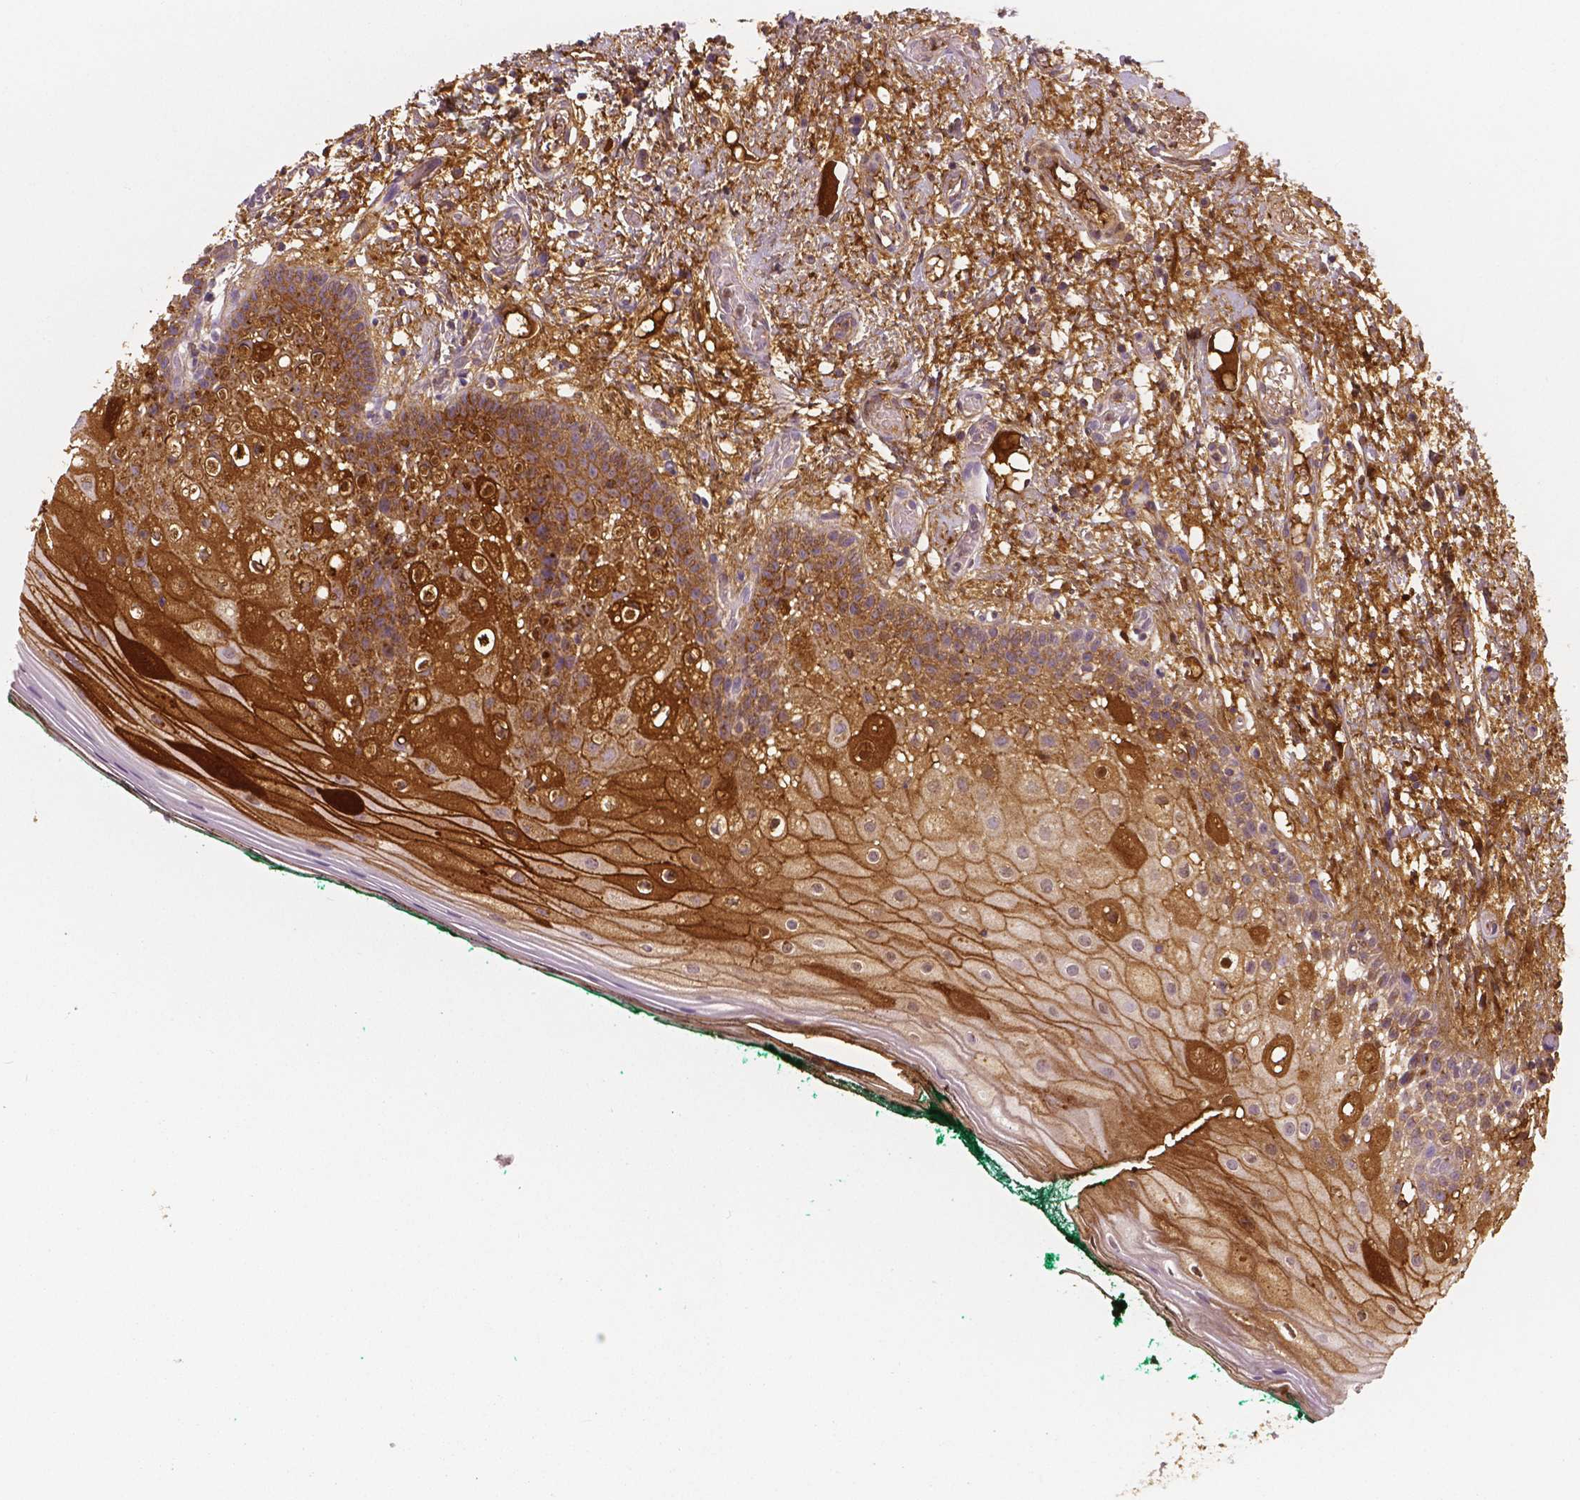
{"staining": {"intensity": "strong", "quantity": "25%-75%", "location": "cytoplasmic/membranous"}, "tissue": "oral mucosa", "cell_type": "Squamous epithelial cells", "image_type": "normal", "snomed": [{"axis": "morphology", "description": "Normal tissue, NOS"}, {"axis": "topography", "description": "Oral tissue"}], "caption": "This histopathology image displays immunohistochemistry (IHC) staining of benign oral mucosa, with high strong cytoplasmic/membranous staining in approximately 25%-75% of squamous epithelial cells.", "gene": "APOA4", "patient": {"sex": "female", "age": 83}}